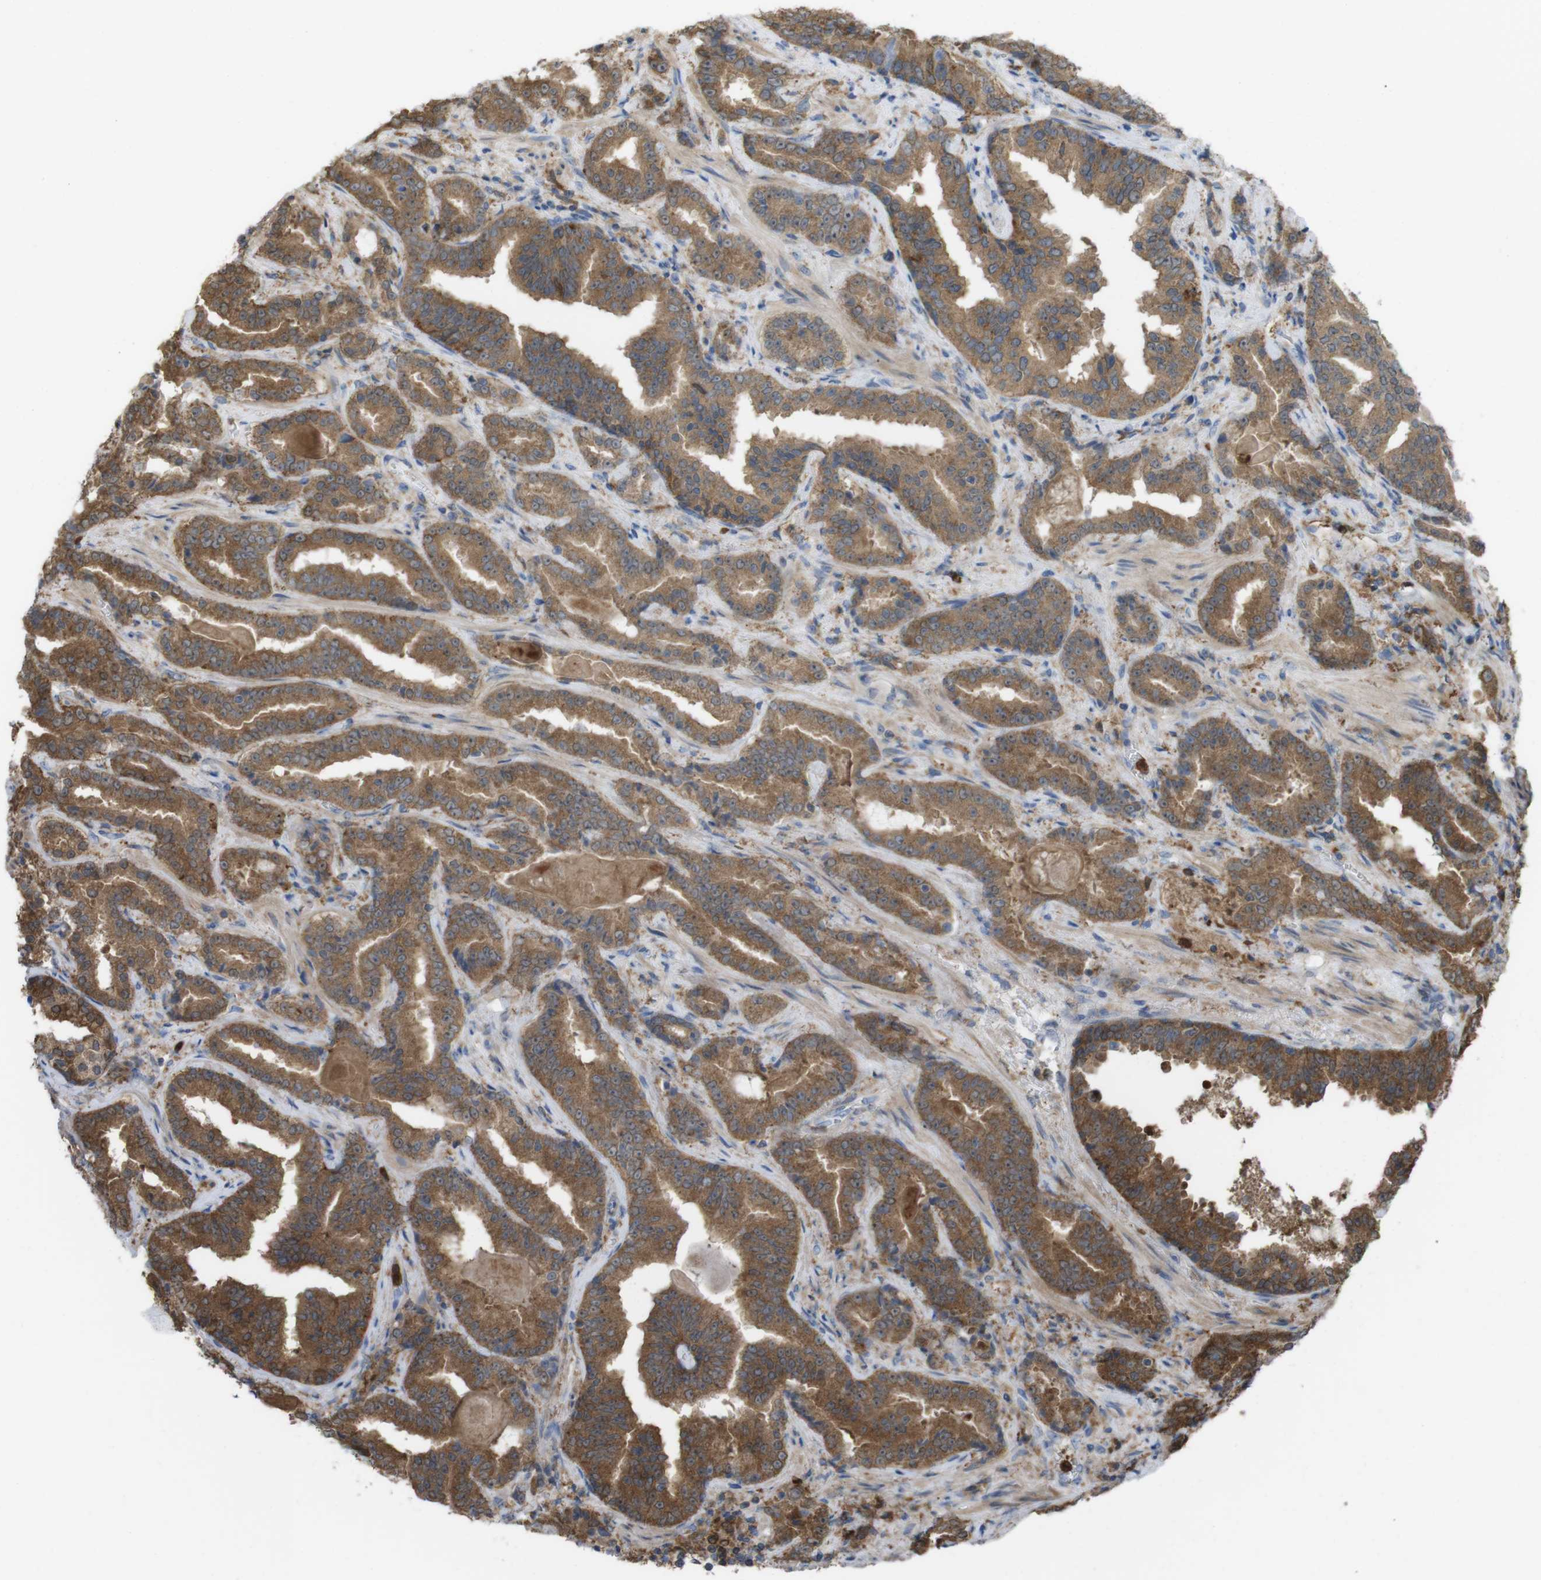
{"staining": {"intensity": "moderate", "quantity": ">75%", "location": "cytoplasmic/membranous"}, "tissue": "prostate cancer", "cell_type": "Tumor cells", "image_type": "cancer", "snomed": [{"axis": "morphology", "description": "Adenocarcinoma, Low grade"}, {"axis": "topography", "description": "Prostate"}], "caption": "High-magnification brightfield microscopy of adenocarcinoma (low-grade) (prostate) stained with DAB (3,3'-diaminobenzidine) (brown) and counterstained with hematoxylin (blue). tumor cells exhibit moderate cytoplasmic/membranous expression is present in approximately>75% of cells.", "gene": "PRKCD", "patient": {"sex": "male", "age": 60}}